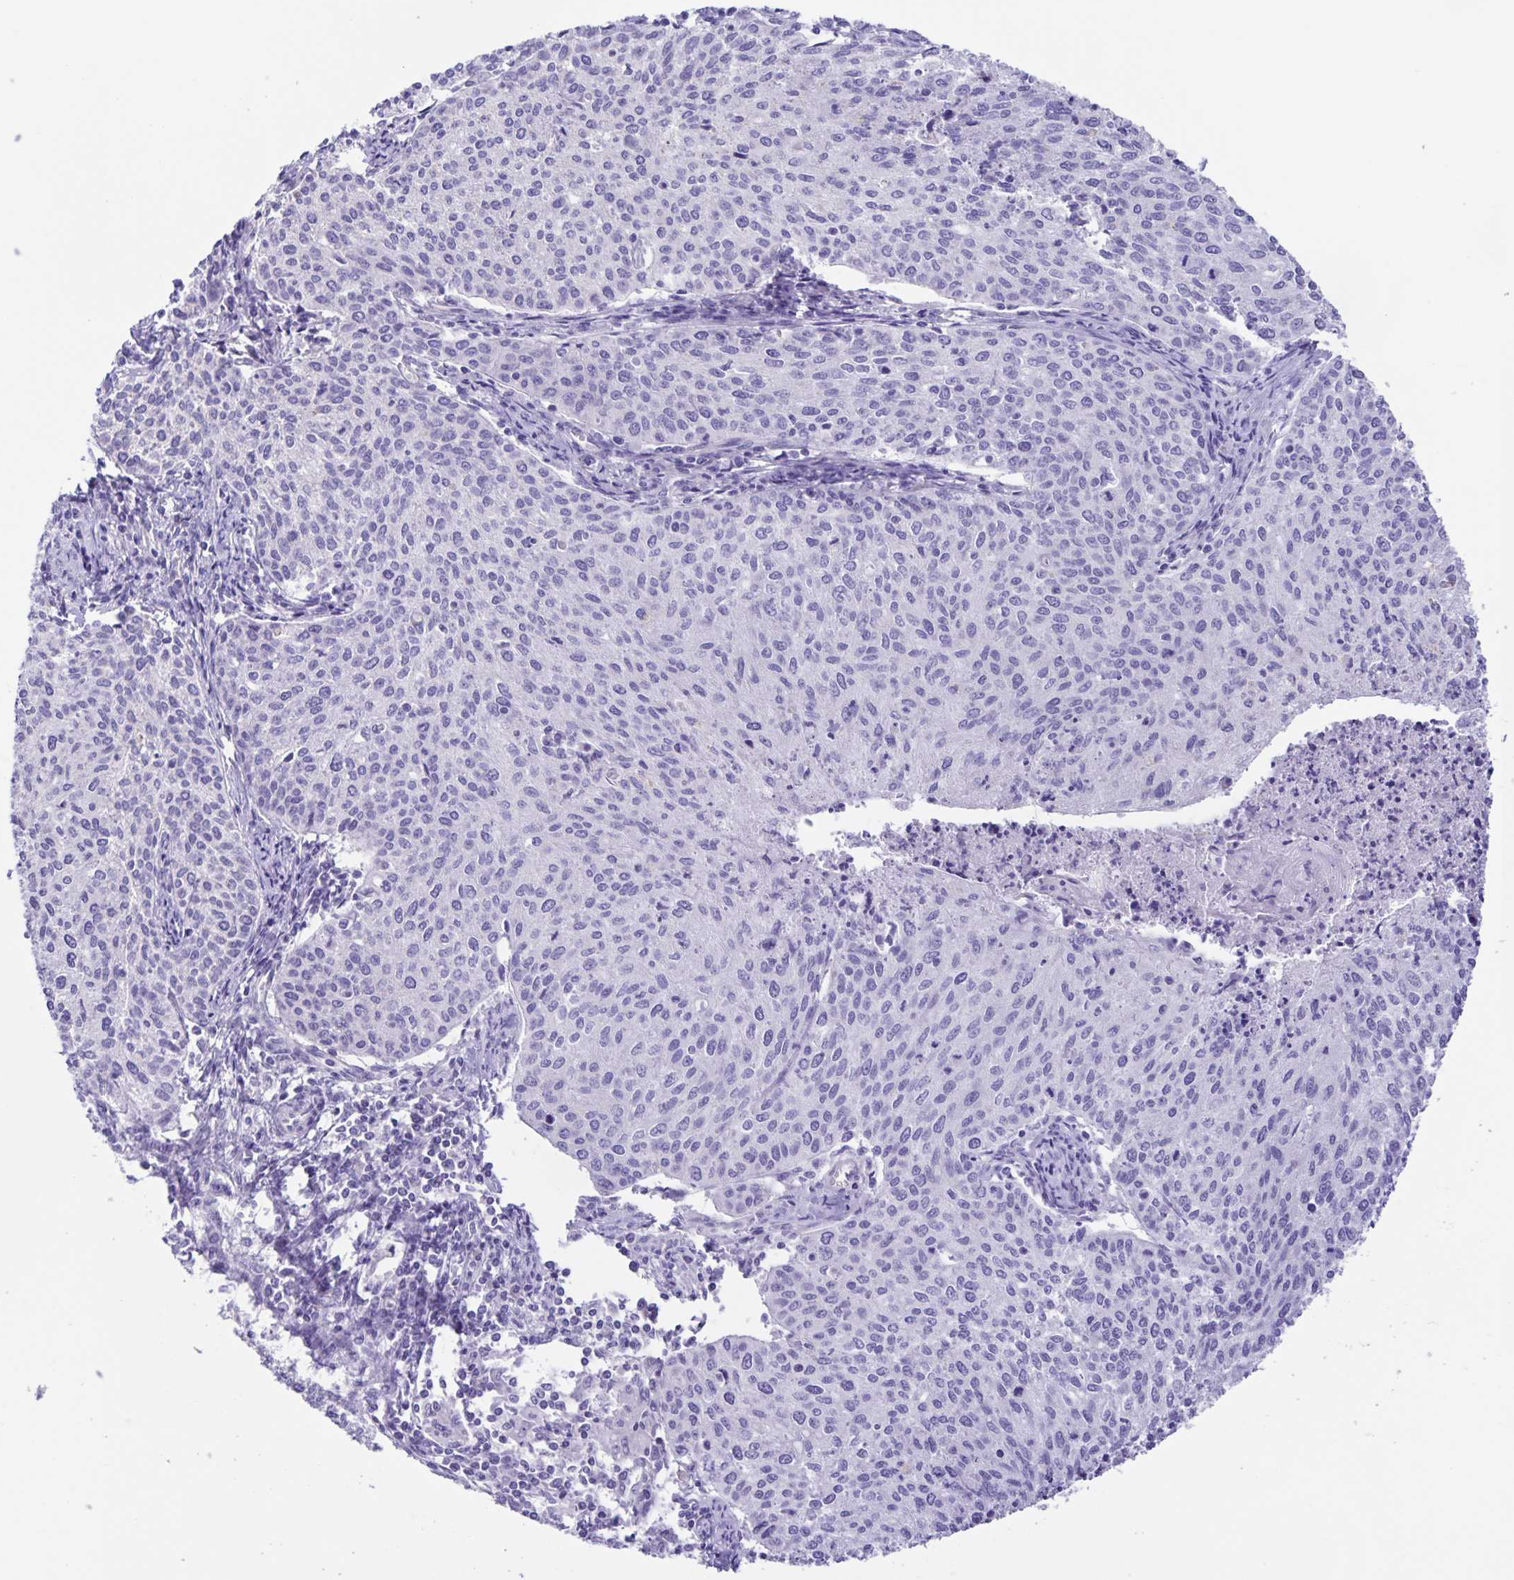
{"staining": {"intensity": "negative", "quantity": "none", "location": "none"}, "tissue": "cervical cancer", "cell_type": "Tumor cells", "image_type": "cancer", "snomed": [{"axis": "morphology", "description": "Squamous cell carcinoma, NOS"}, {"axis": "topography", "description": "Cervix"}], "caption": "Histopathology image shows no protein positivity in tumor cells of cervical squamous cell carcinoma tissue.", "gene": "CAPSL", "patient": {"sex": "female", "age": 38}}